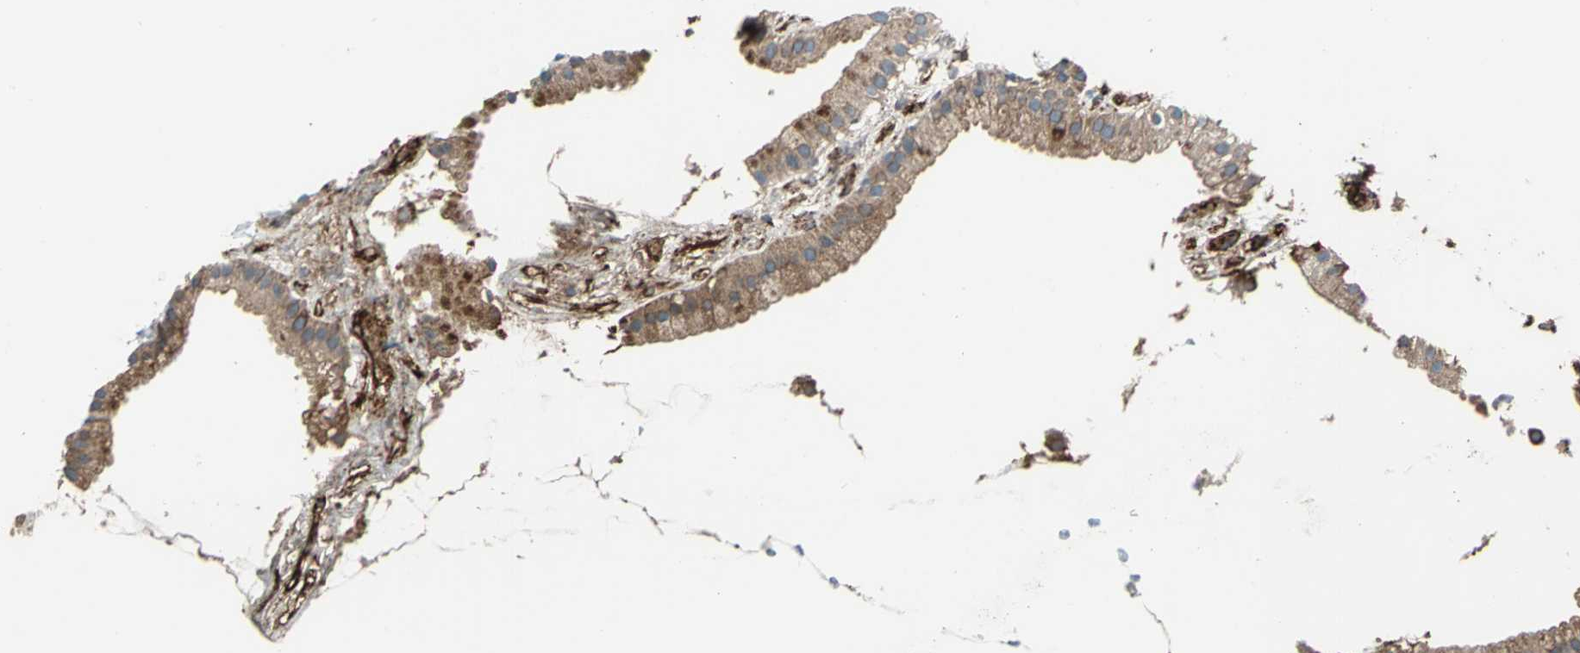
{"staining": {"intensity": "moderate", "quantity": ">75%", "location": "cytoplasmic/membranous"}, "tissue": "gallbladder", "cell_type": "Glandular cells", "image_type": "normal", "snomed": [{"axis": "morphology", "description": "Normal tissue, NOS"}, {"axis": "topography", "description": "Gallbladder"}], "caption": "Immunohistochemistry image of benign gallbladder: gallbladder stained using IHC shows medium levels of moderate protein expression localized specifically in the cytoplasmic/membranous of glandular cells, appearing as a cytoplasmic/membranous brown color.", "gene": "HTATIP2", "patient": {"sex": "female", "age": 64}}